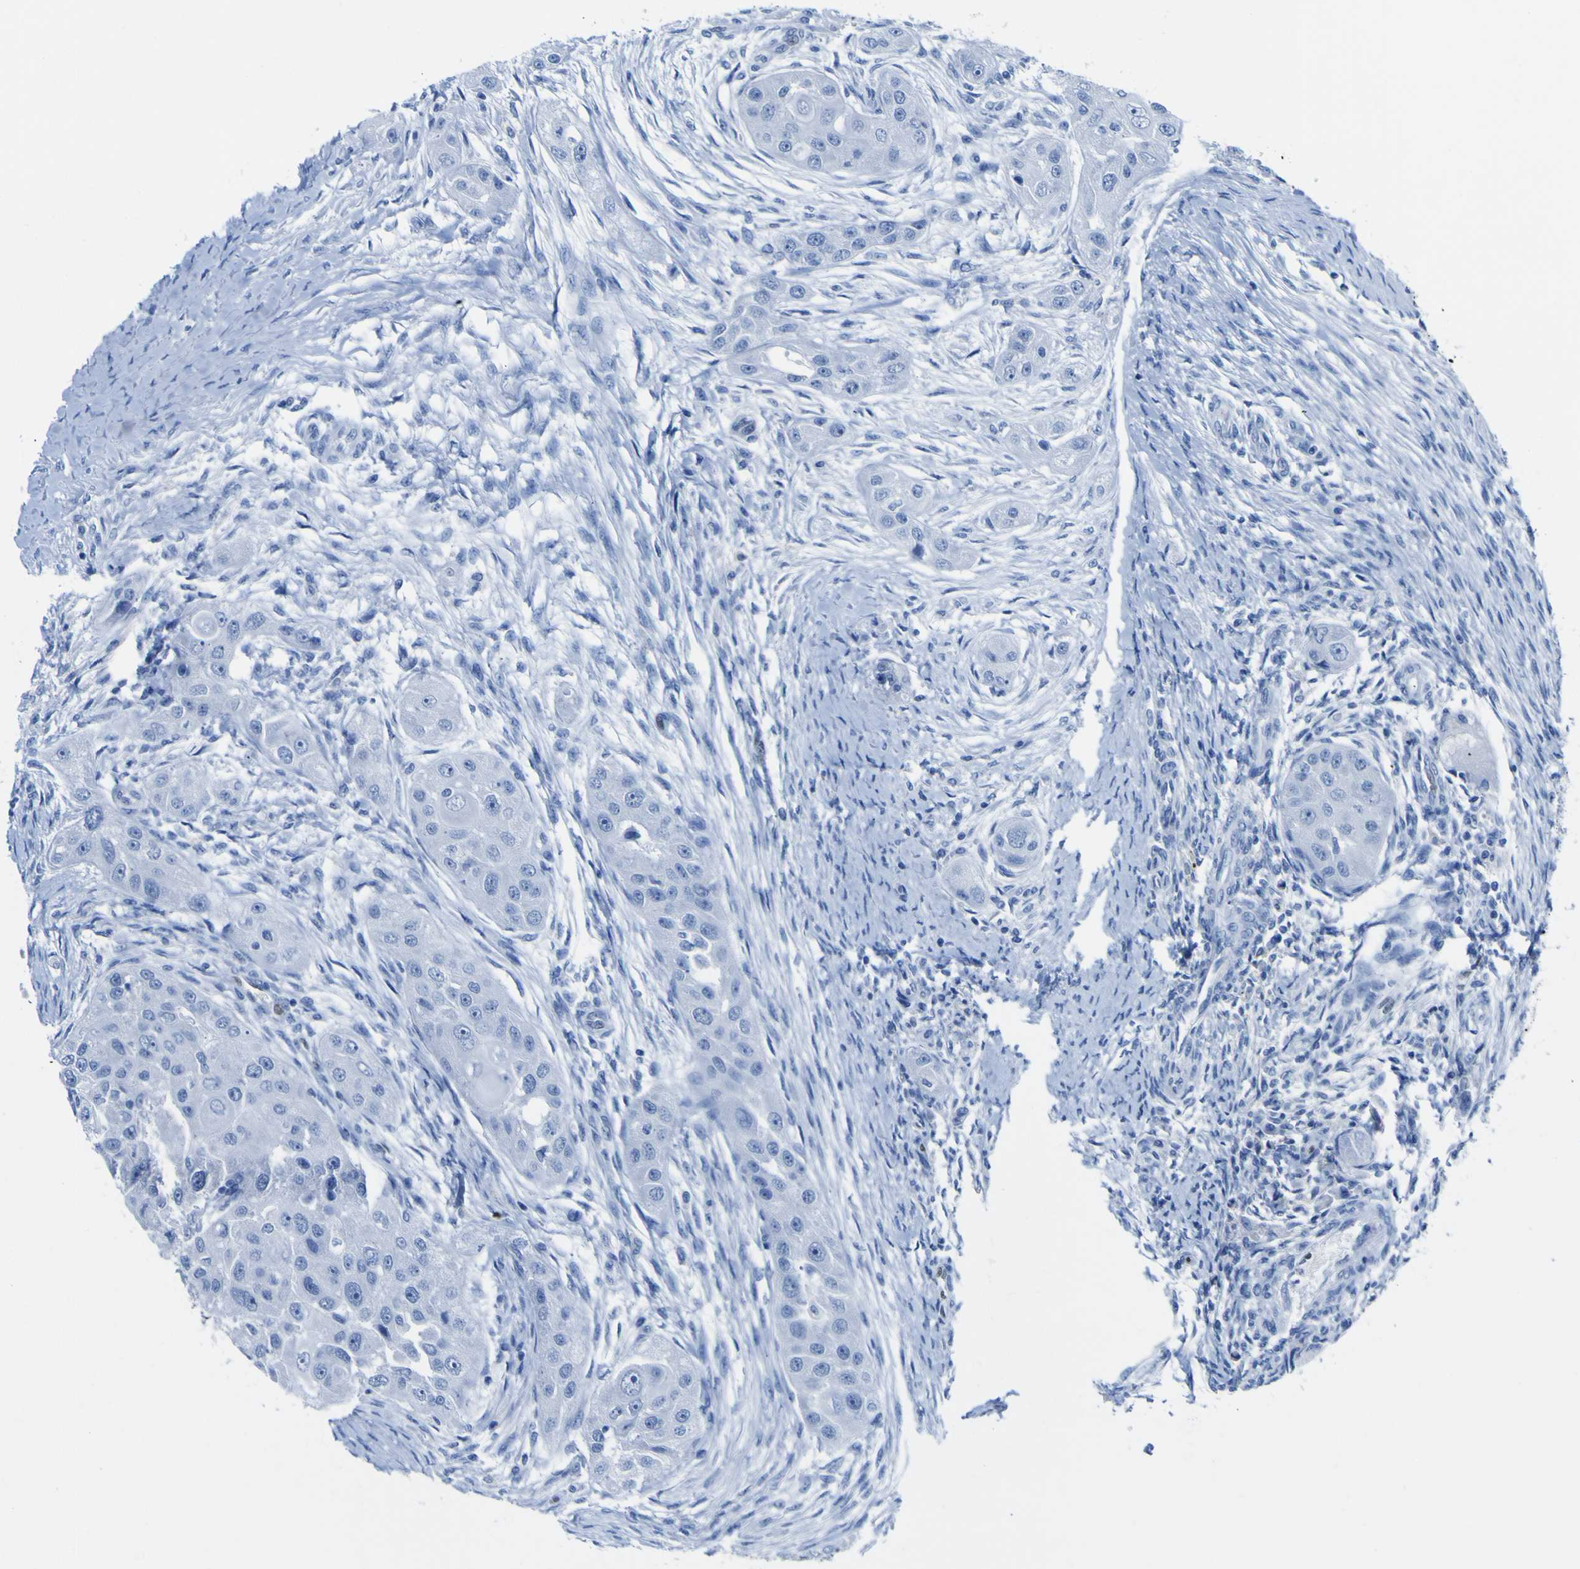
{"staining": {"intensity": "negative", "quantity": "none", "location": "none"}, "tissue": "head and neck cancer", "cell_type": "Tumor cells", "image_type": "cancer", "snomed": [{"axis": "morphology", "description": "Normal tissue, NOS"}, {"axis": "morphology", "description": "Squamous cell carcinoma, NOS"}, {"axis": "topography", "description": "Skeletal muscle"}, {"axis": "topography", "description": "Head-Neck"}], "caption": "A high-resolution histopathology image shows immunohistochemistry staining of squamous cell carcinoma (head and neck), which demonstrates no significant positivity in tumor cells.", "gene": "DACH1", "patient": {"sex": "male", "age": 51}}